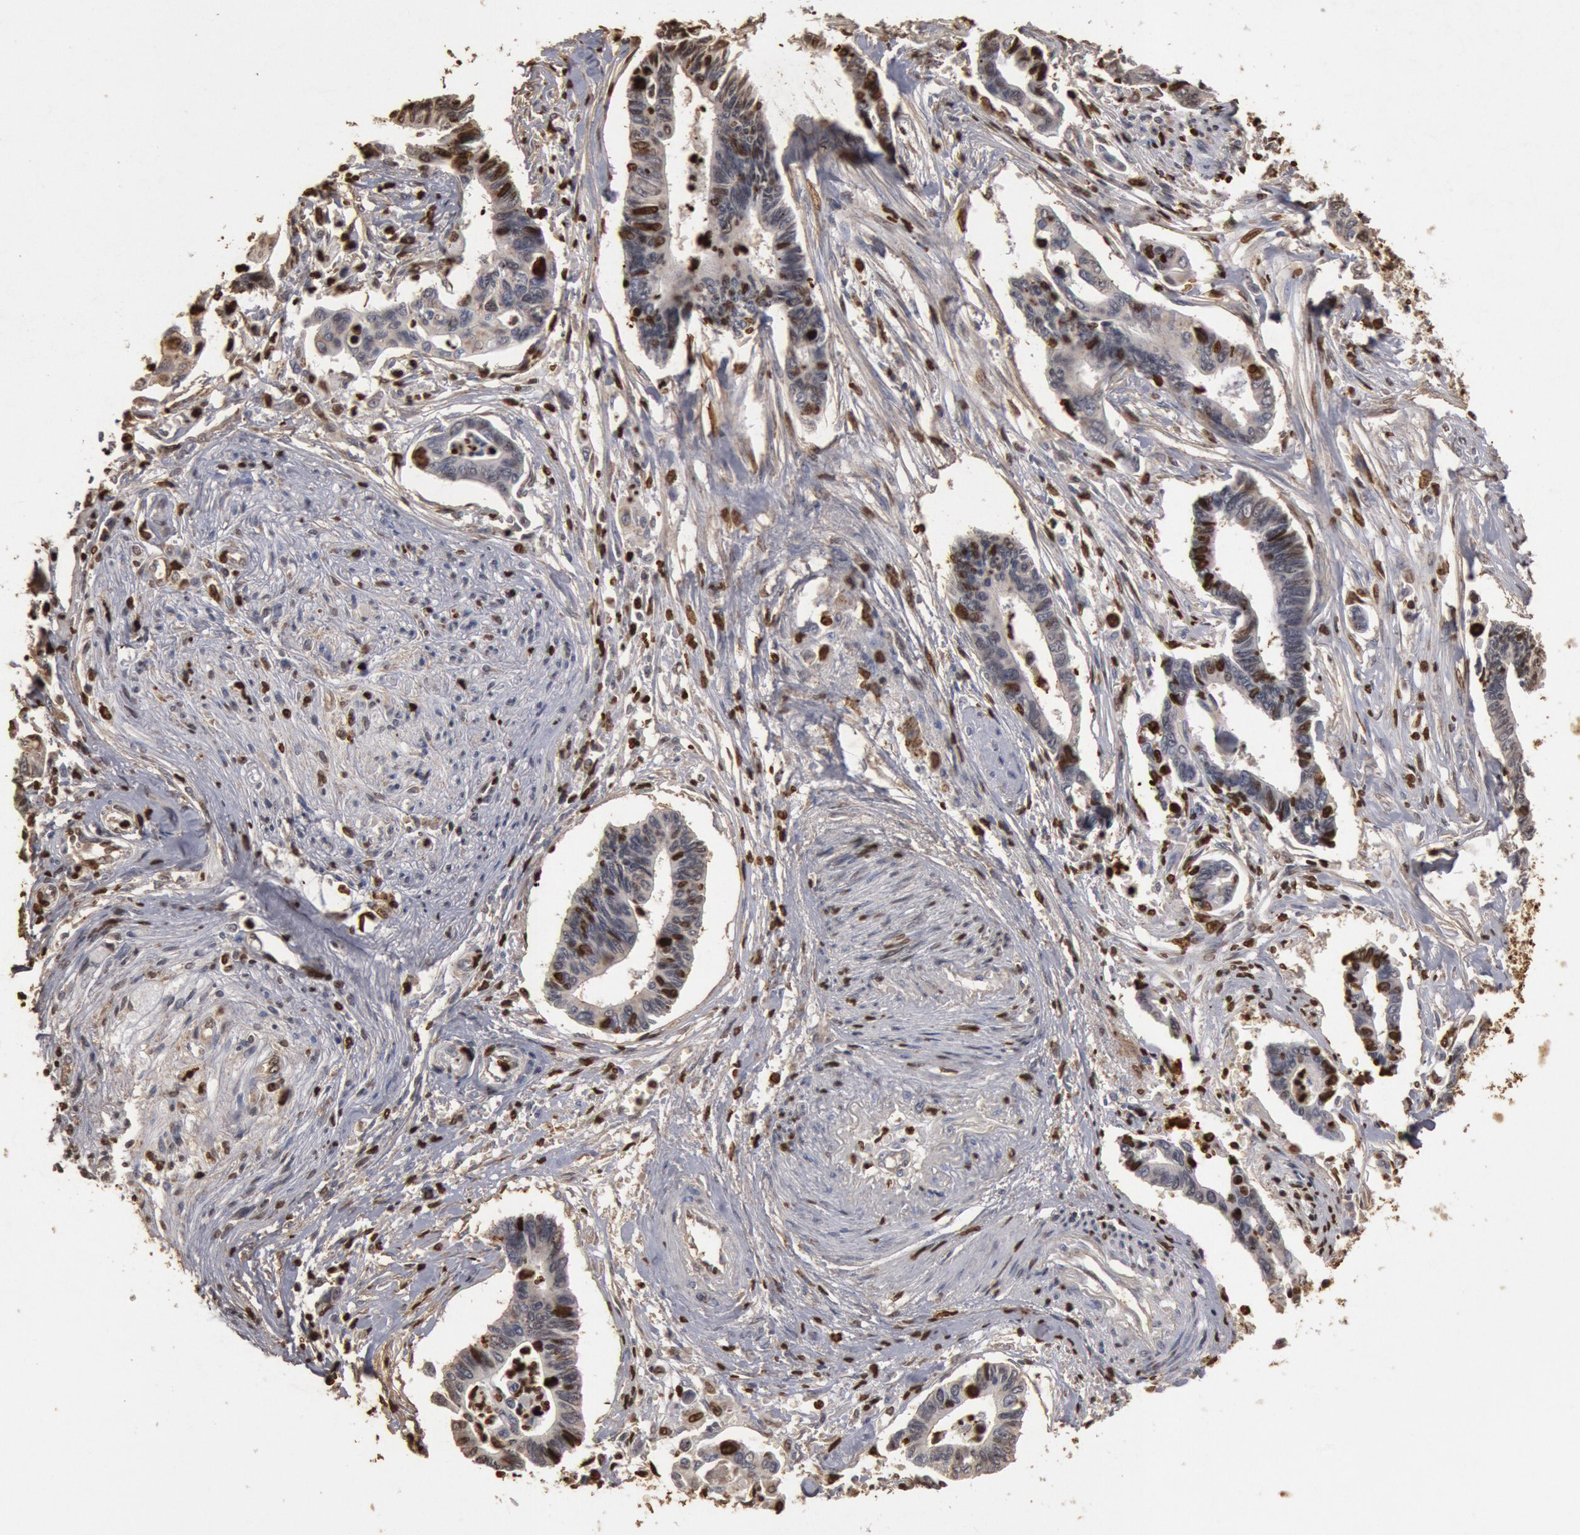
{"staining": {"intensity": "moderate", "quantity": "25%-75%", "location": "cytoplasmic/membranous,nuclear"}, "tissue": "pancreatic cancer", "cell_type": "Tumor cells", "image_type": "cancer", "snomed": [{"axis": "morphology", "description": "Adenocarcinoma, NOS"}, {"axis": "topography", "description": "Pancreas"}], "caption": "Brown immunohistochemical staining in pancreatic adenocarcinoma exhibits moderate cytoplasmic/membranous and nuclear staining in approximately 25%-75% of tumor cells. The staining was performed using DAB (3,3'-diaminobenzidine) to visualize the protein expression in brown, while the nuclei were stained in blue with hematoxylin (Magnification: 20x).", "gene": "FOXA2", "patient": {"sex": "female", "age": 70}}